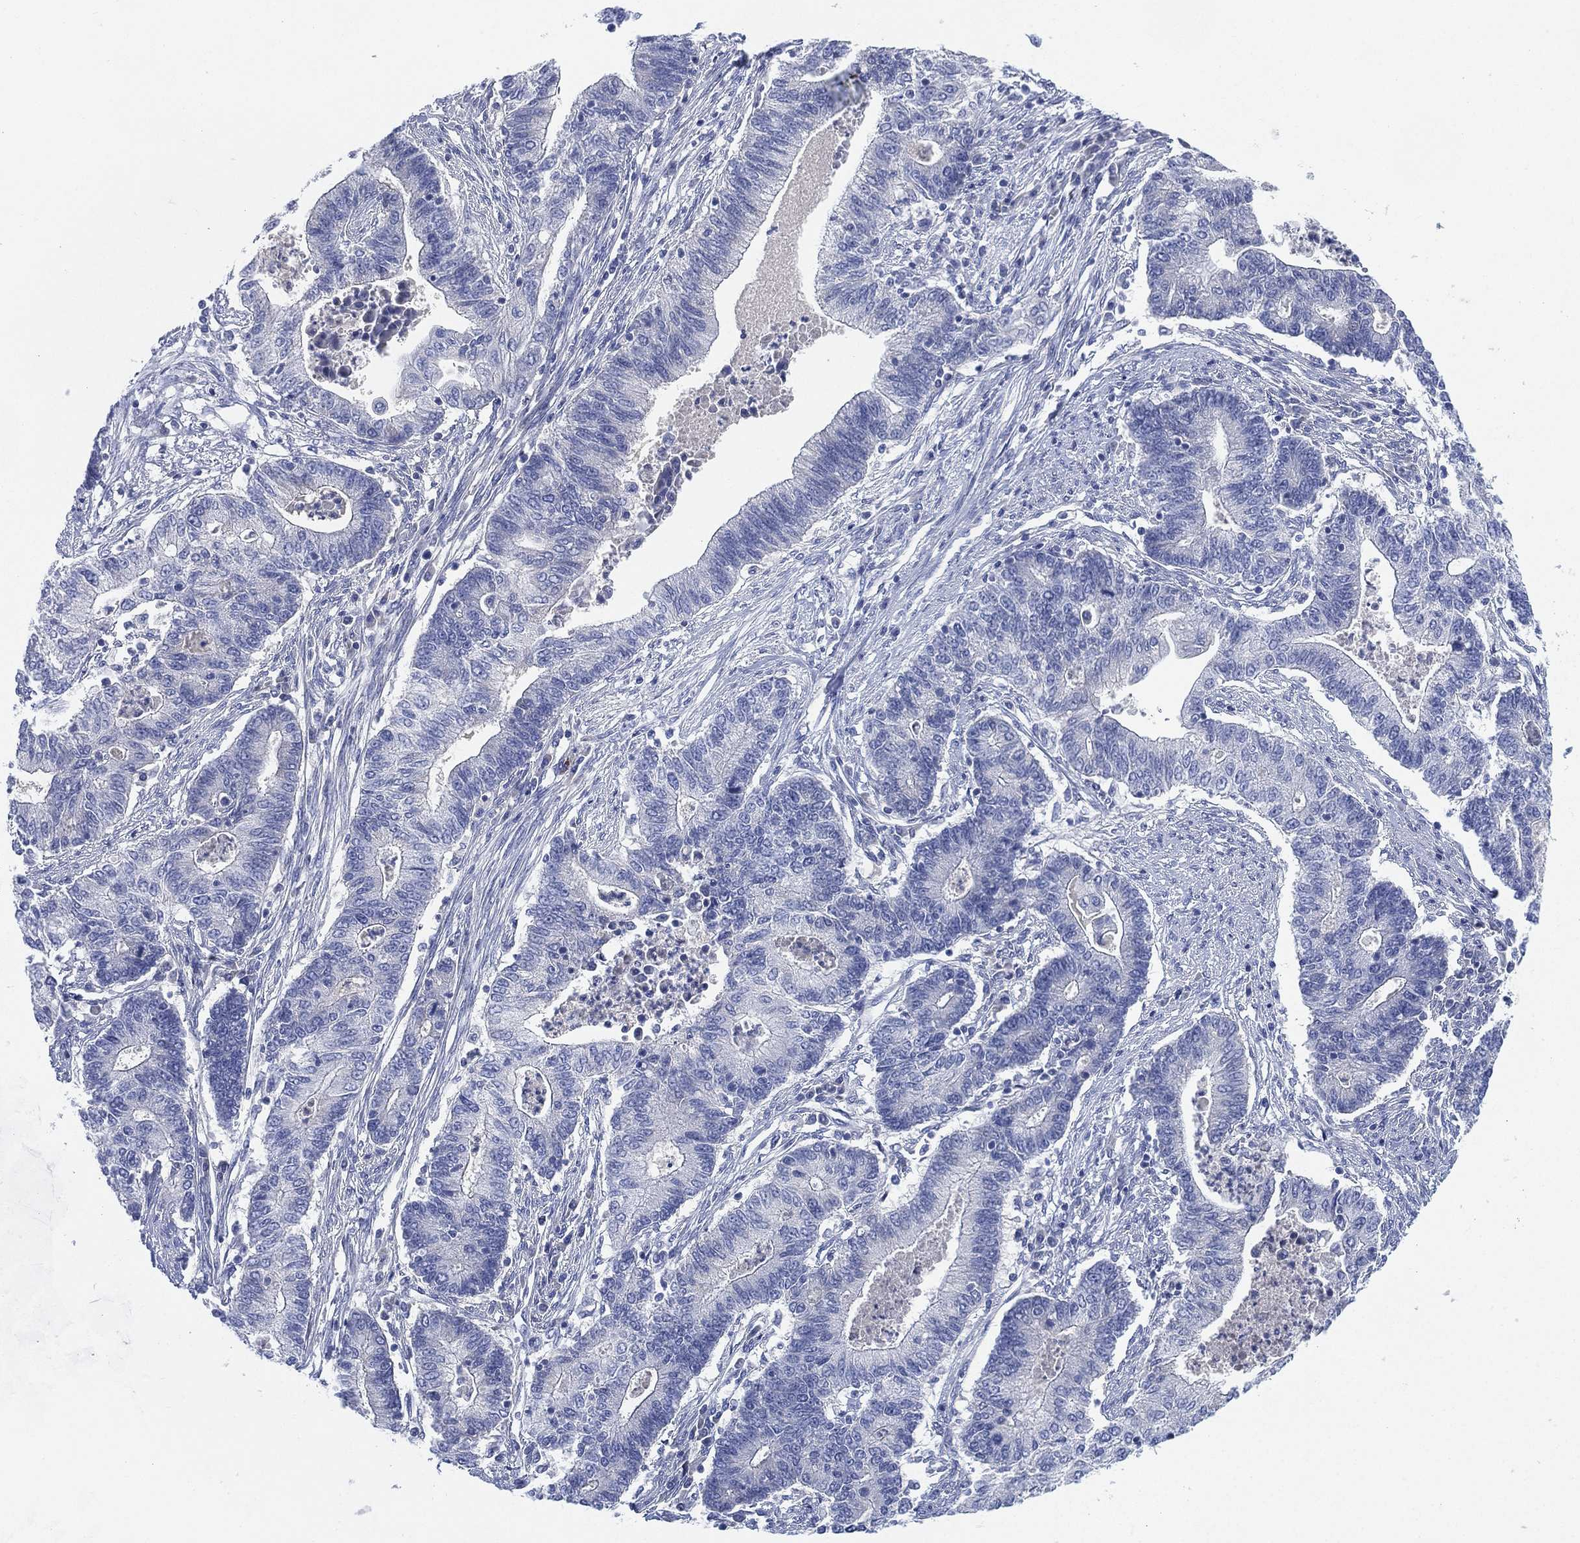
{"staining": {"intensity": "negative", "quantity": "none", "location": "none"}, "tissue": "endometrial cancer", "cell_type": "Tumor cells", "image_type": "cancer", "snomed": [{"axis": "morphology", "description": "Adenocarcinoma, NOS"}, {"axis": "topography", "description": "Uterus"}, {"axis": "topography", "description": "Endometrium"}], "caption": "Image shows no protein expression in tumor cells of endometrial adenocarcinoma tissue.", "gene": "ADAD2", "patient": {"sex": "female", "age": 54}}